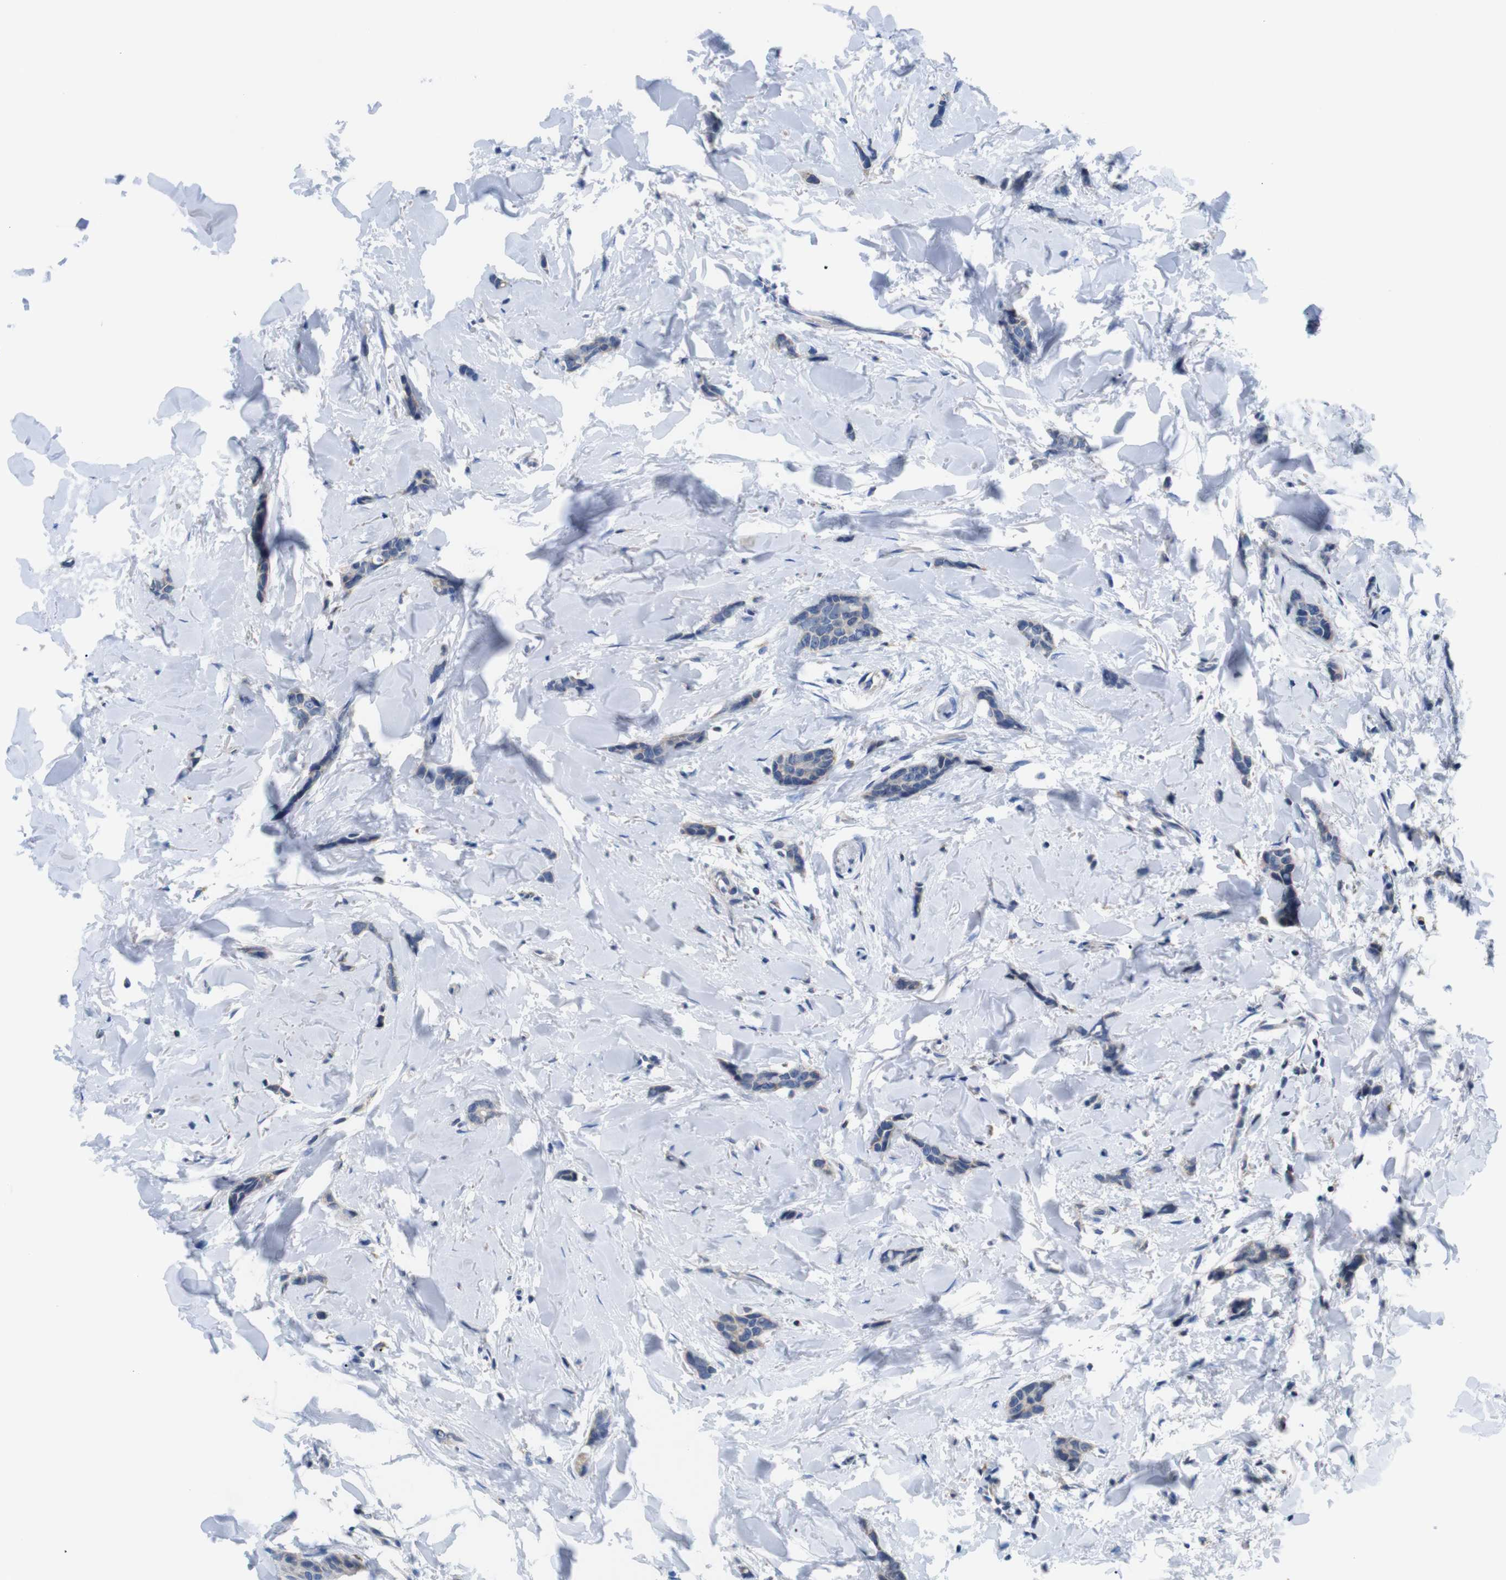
{"staining": {"intensity": "weak", "quantity": "<25%", "location": "cytoplasmic/membranous"}, "tissue": "breast cancer", "cell_type": "Tumor cells", "image_type": "cancer", "snomed": [{"axis": "morphology", "description": "Lobular carcinoma"}, {"axis": "topography", "description": "Skin"}, {"axis": "topography", "description": "Breast"}], "caption": "This is an immunohistochemistry histopathology image of breast cancer. There is no staining in tumor cells.", "gene": "F2RL1", "patient": {"sex": "female", "age": 46}}